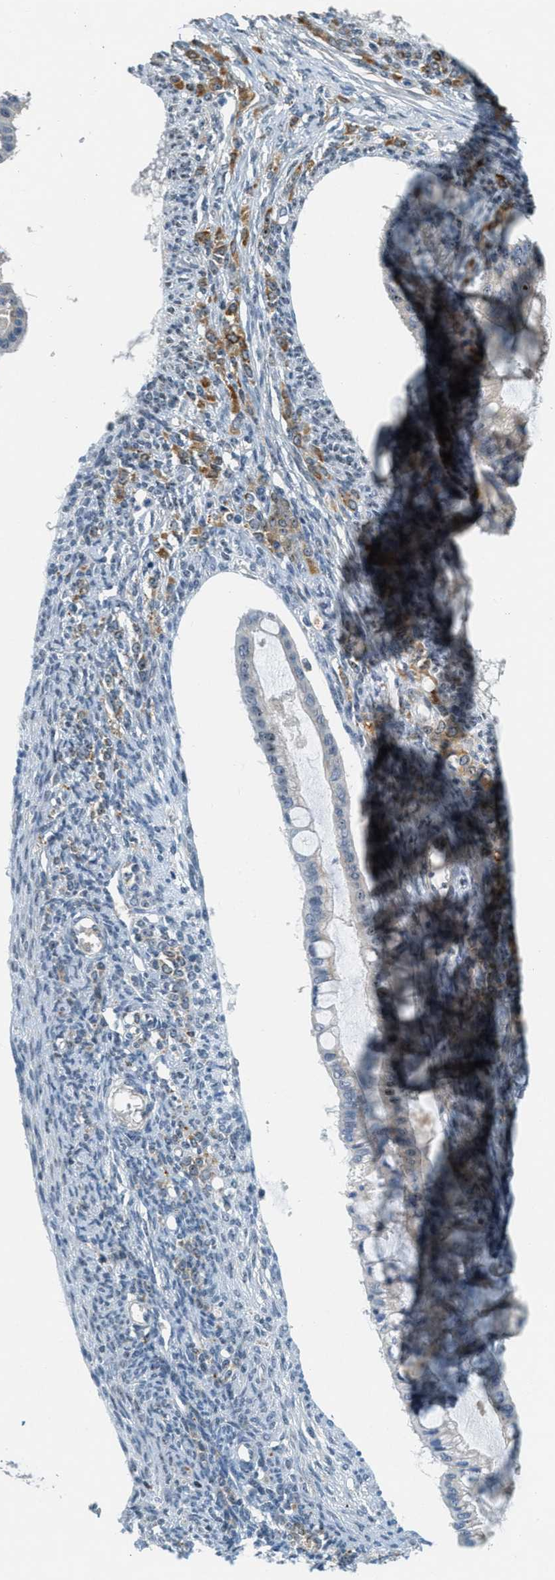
{"staining": {"intensity": "weak", "quantity": "<25%", "location": "nuclear"}, "tissue": "ovarian cancer", "cell_type": "Tumor cells", "image_type": "cancer", "snomed": [{"axis": "morphology", "description": "Cystadenocarcinoma, mucinous, NOS"}, {"axis": "topography", "description": "Ovary"}], "caption": "Human mucinous cystadenocarcinoma (ovarian) stained for a protein using immunohistochemistry (IHC) reveals no staining in tumor cells.", "gene": "DDX47", "patient": {"sex": "female", "age": 73}}